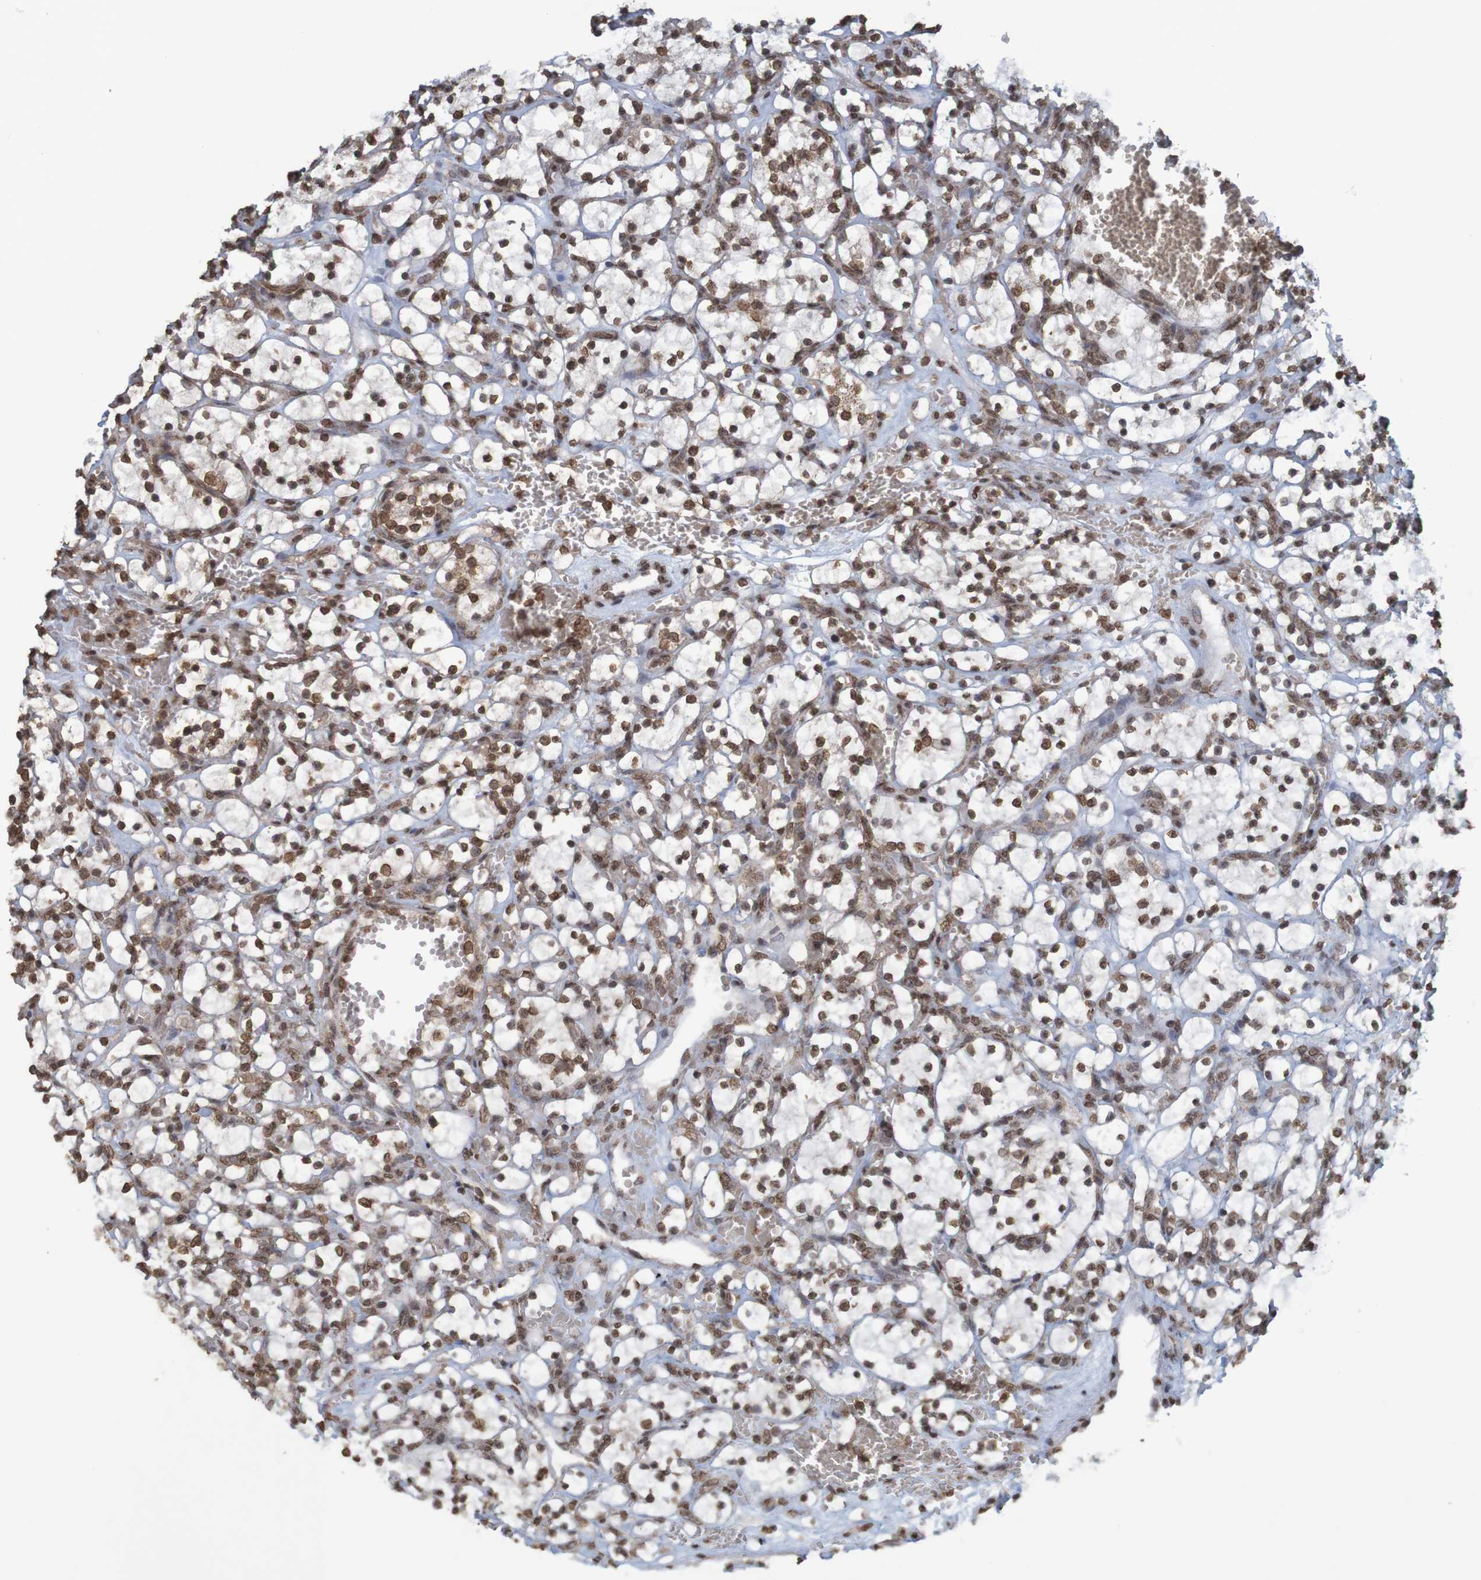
{"staining": {"intensity": "moderate", "quantity": ">75%", "location": "nuclear"}, "tissue": "renal cancer", "cell_type": "Tumor cells", "image_type": "cancer", "snomed": [{"axis": "morphology", "description": "Adenocarcinoma, NOS"}, {"axis": "topography", "description": "Kidney"}], "caption": "Renal cancer (adenocarcinoma) was stained to show a protein in brown. There is medium levels of moderate nuclear positivity in about >75% of tumor cells.", "gene": "GFI1", "patient": {"sex": "female", "age": 69}}